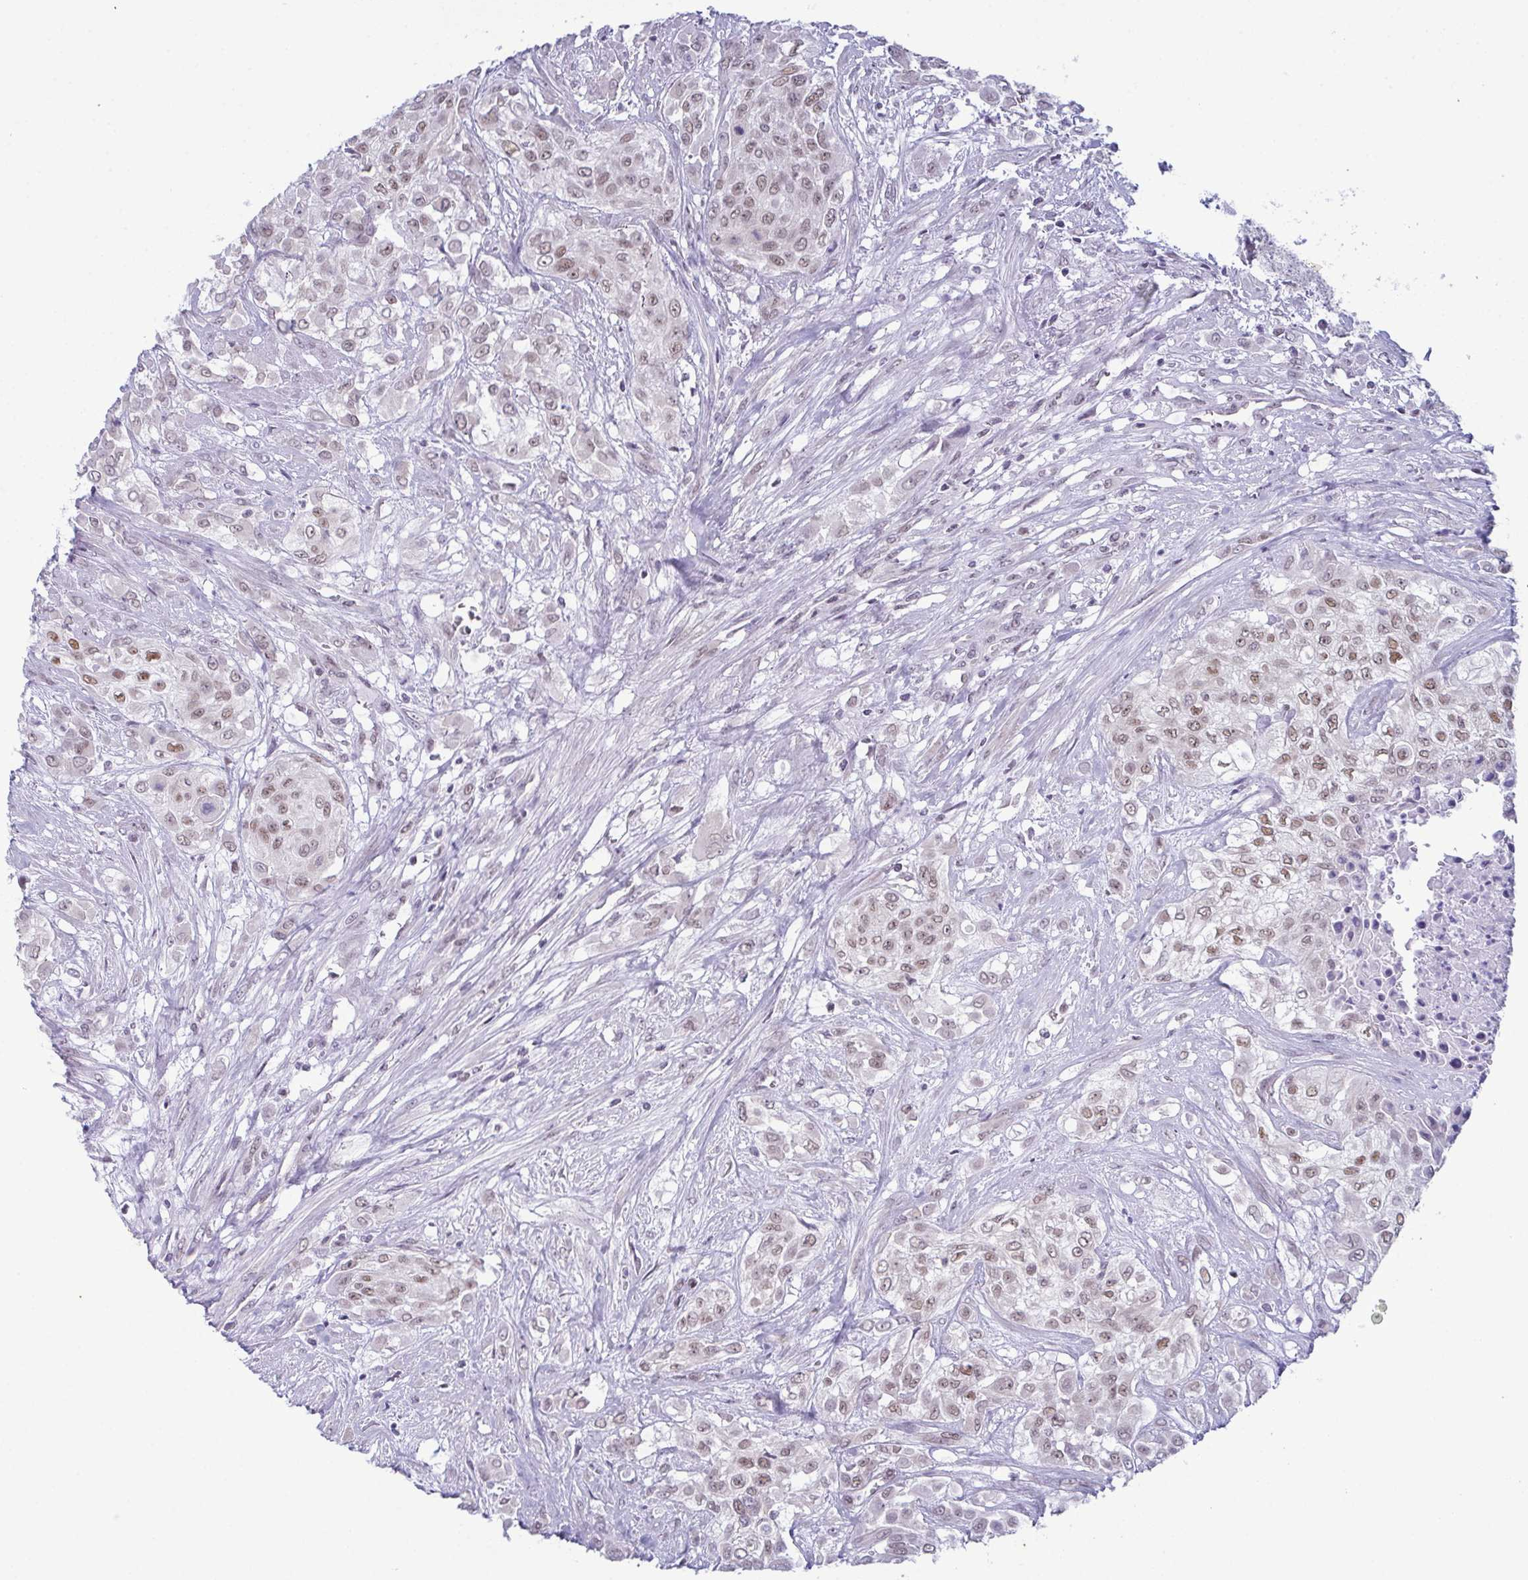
{"staining": {"intensity": "moderate", "quantity": ">75%", "location": "nuclear"}, "tissue": "urothelial cancer", "cell_type": "Tumor cells", "image_type": "cancer", "snomed": [{"axis": "morphology", "description": "Urothelial carcinoma, High grade"}, {"axis": "topography", "description": "Urinary bladder"}], "caption": "Immunohistochemical staining of urothelial cancer reveals medium levels of moderate nuclear protein positivity in about >75% of tumor cells.", "gene": "RBM7", "patient": {"sex": "male", "age": 57}}